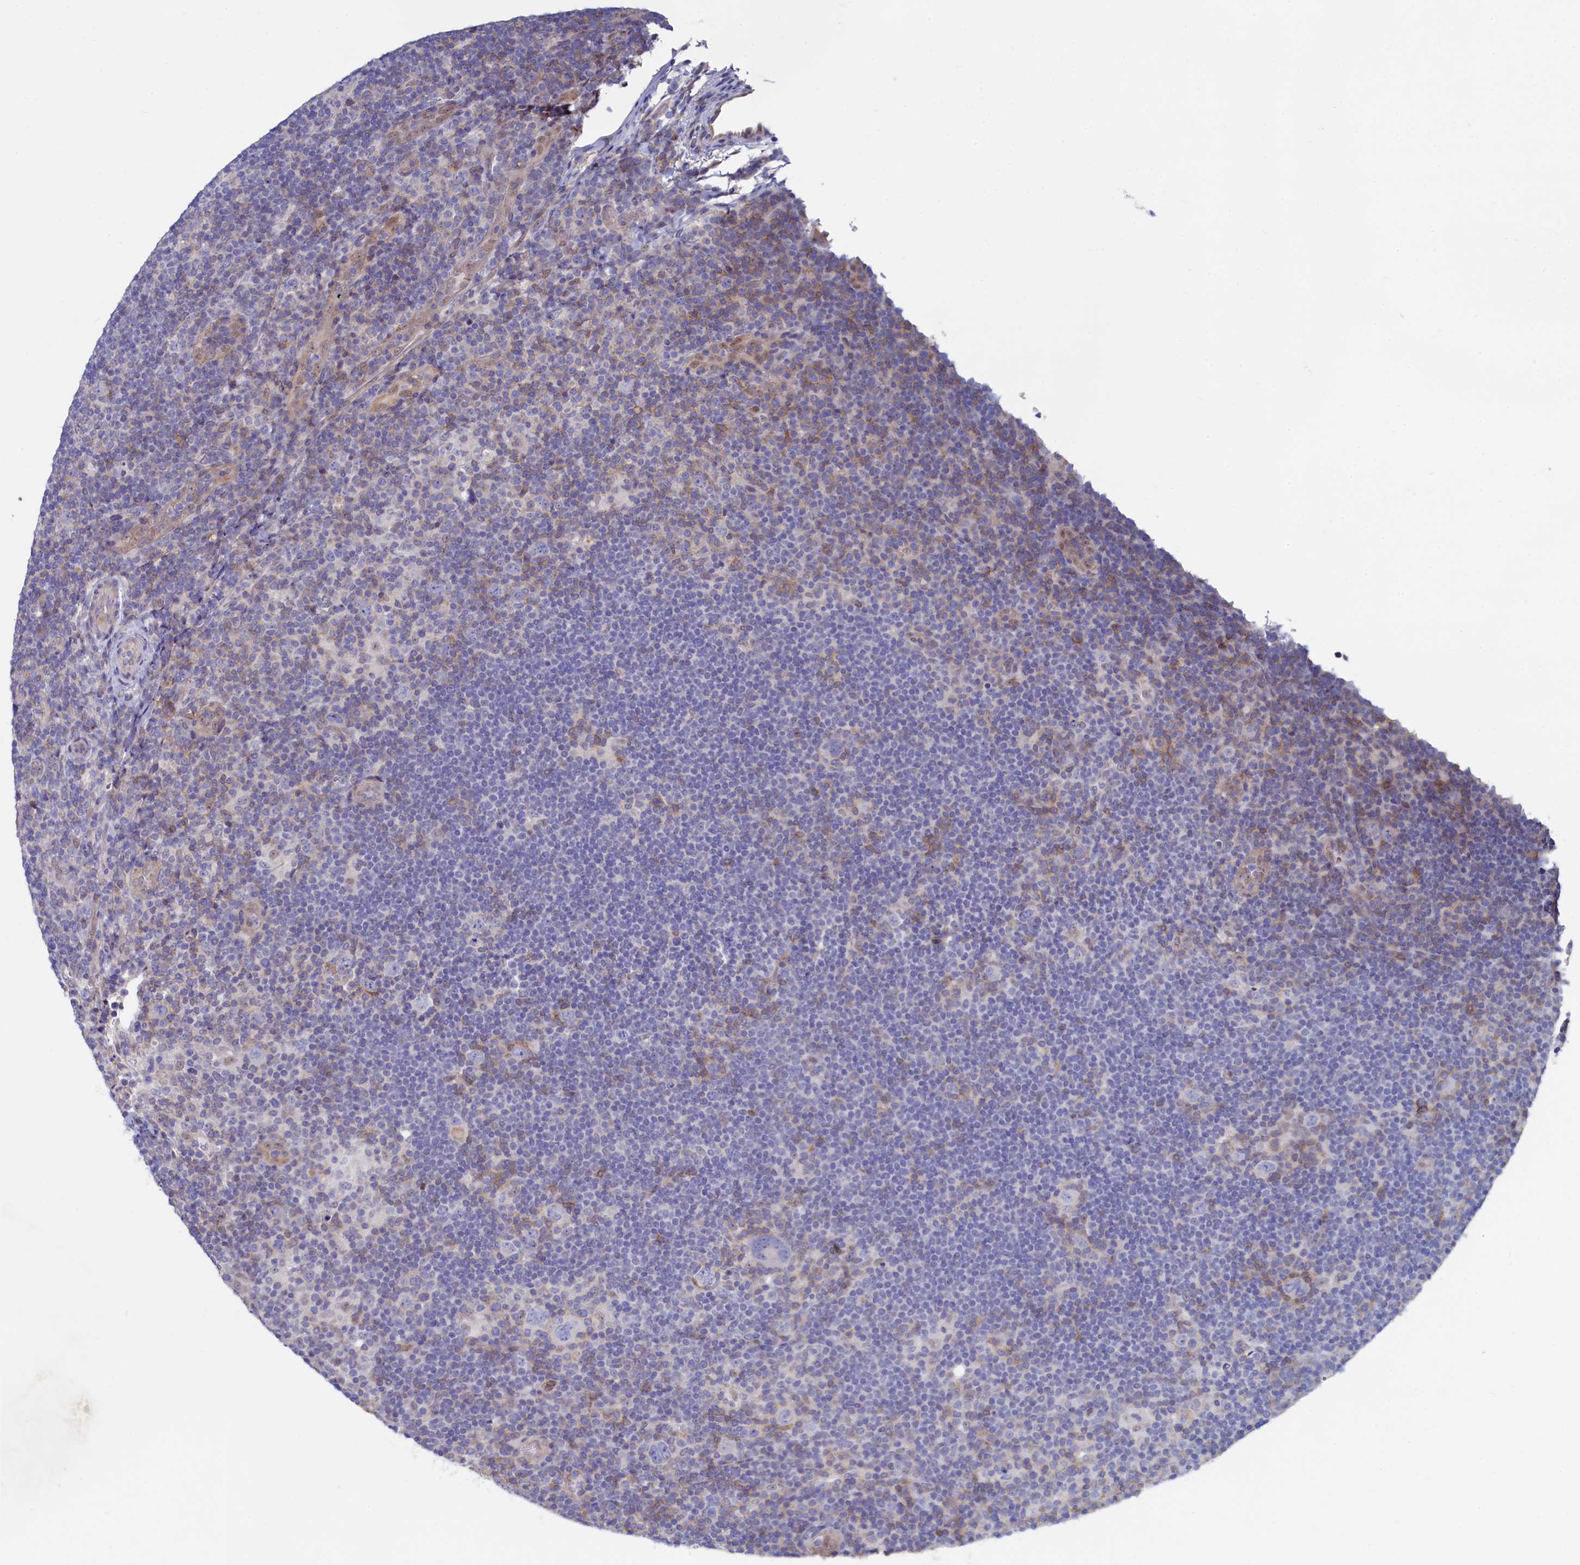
{"staining": {"intensity": "negative", "quantity": "none", "location": "none"}, "tissue": "lymphoma", "cell_type": "Tumor cells", "image_type": "cancer", "snomed": [{"axis": "morphology", "description": "Hodgkin's disease, NOS"}, {"axis": "topography", "description": "Lymph node"}], "caption": "Immunohistochemical staining of human lymphoma shows no significant staining in tumor cells.", "gene": "ASTE1", "patient": {"sex": "female", "age": 57}}